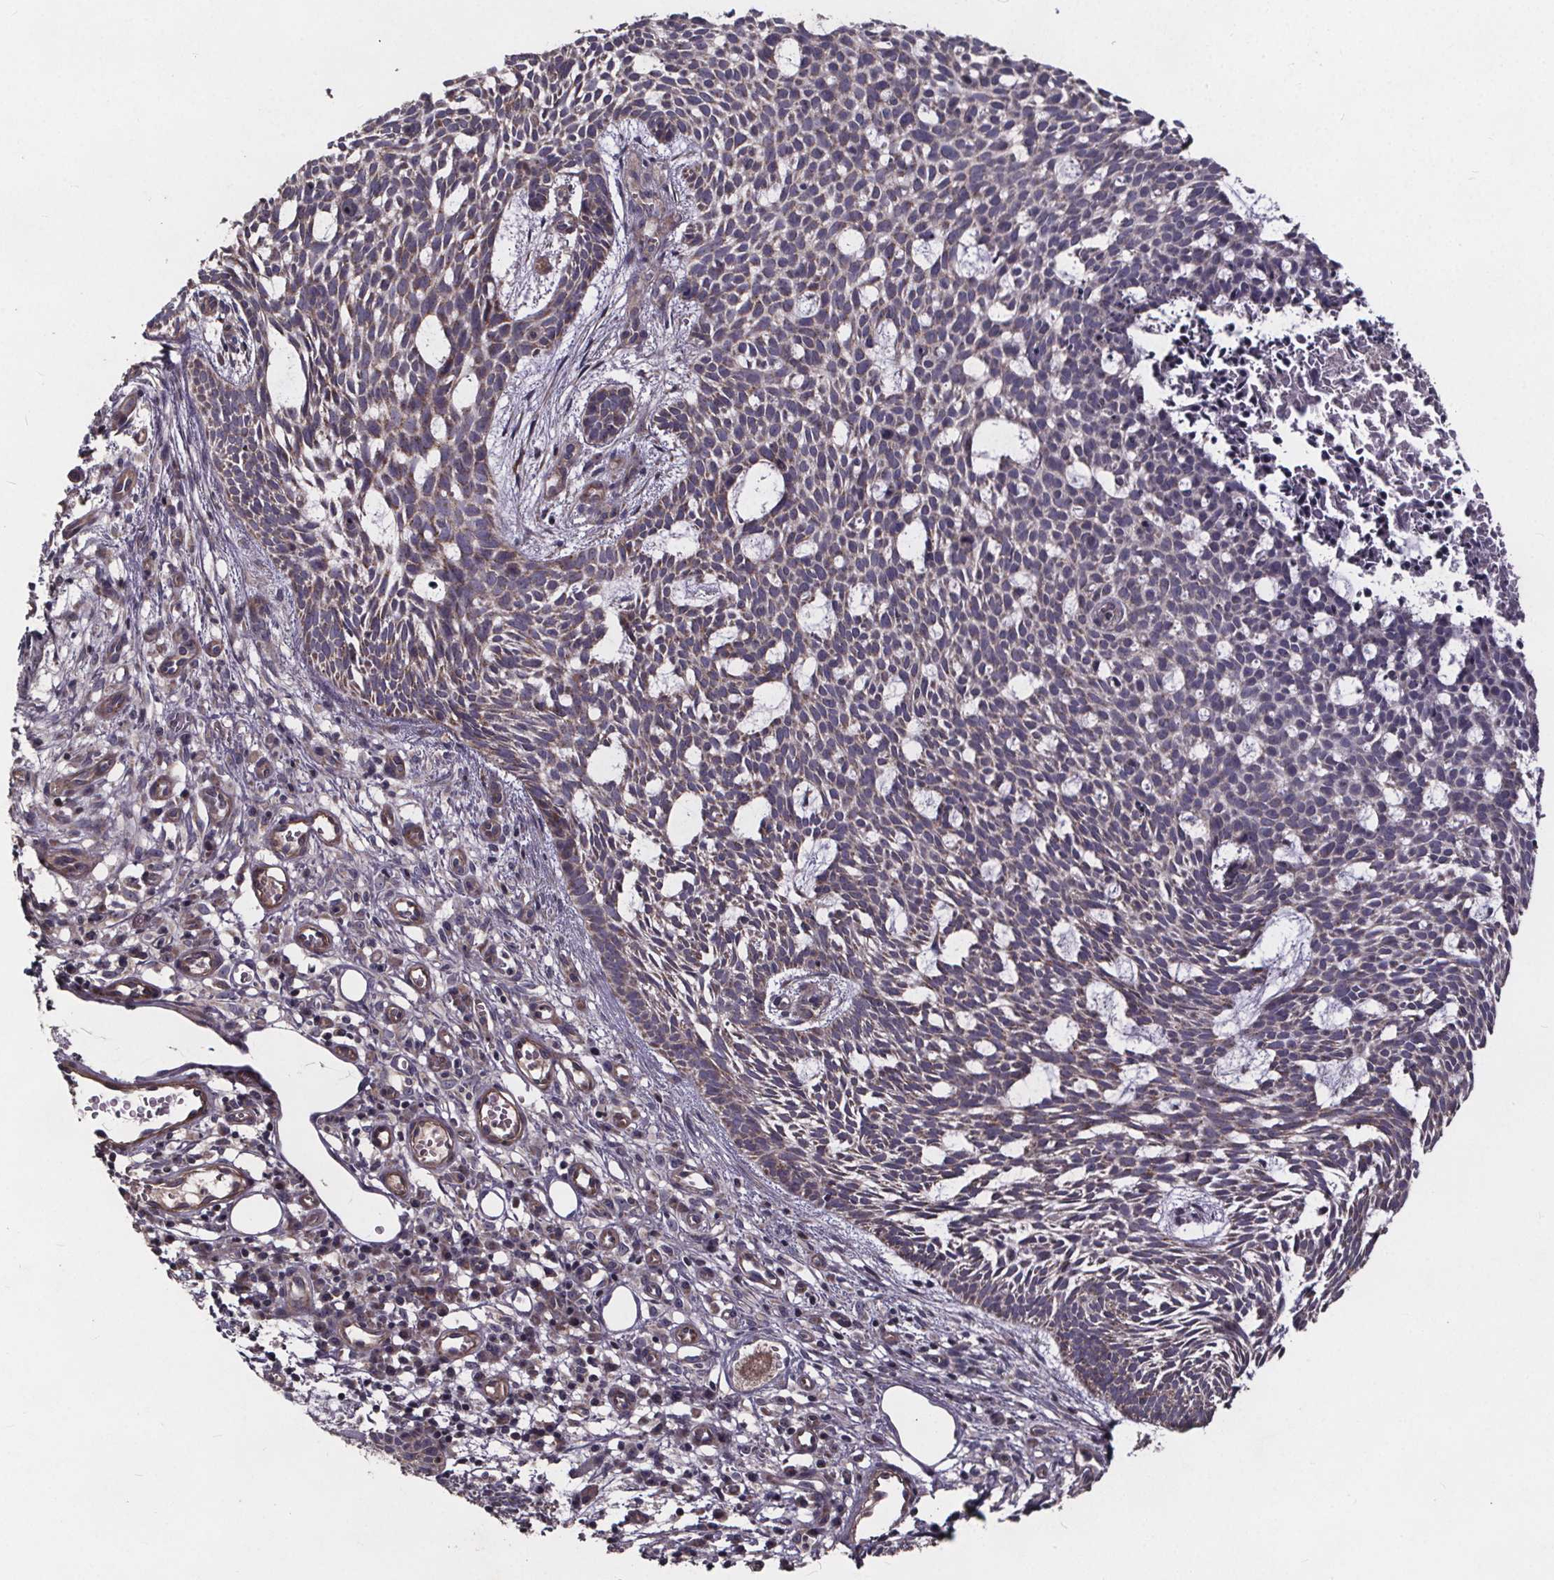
{"staining": {"intensity": "negative", "quantity": "none", "location": "none"}, "tissue": "skin cancer", "cell_type": "Tumor cells", "image_type": "cancer", "snomed": [{"axis": "morphology", "description": "Basal cell carcinoma"}, {"axis": "topography", "description": "Skin"}], "caption": "Protein analysis of skin cancer displays no significant expression in tumor cells.", "gene": "YME1L1", "patient": {"sex": "male", "age": 59}}